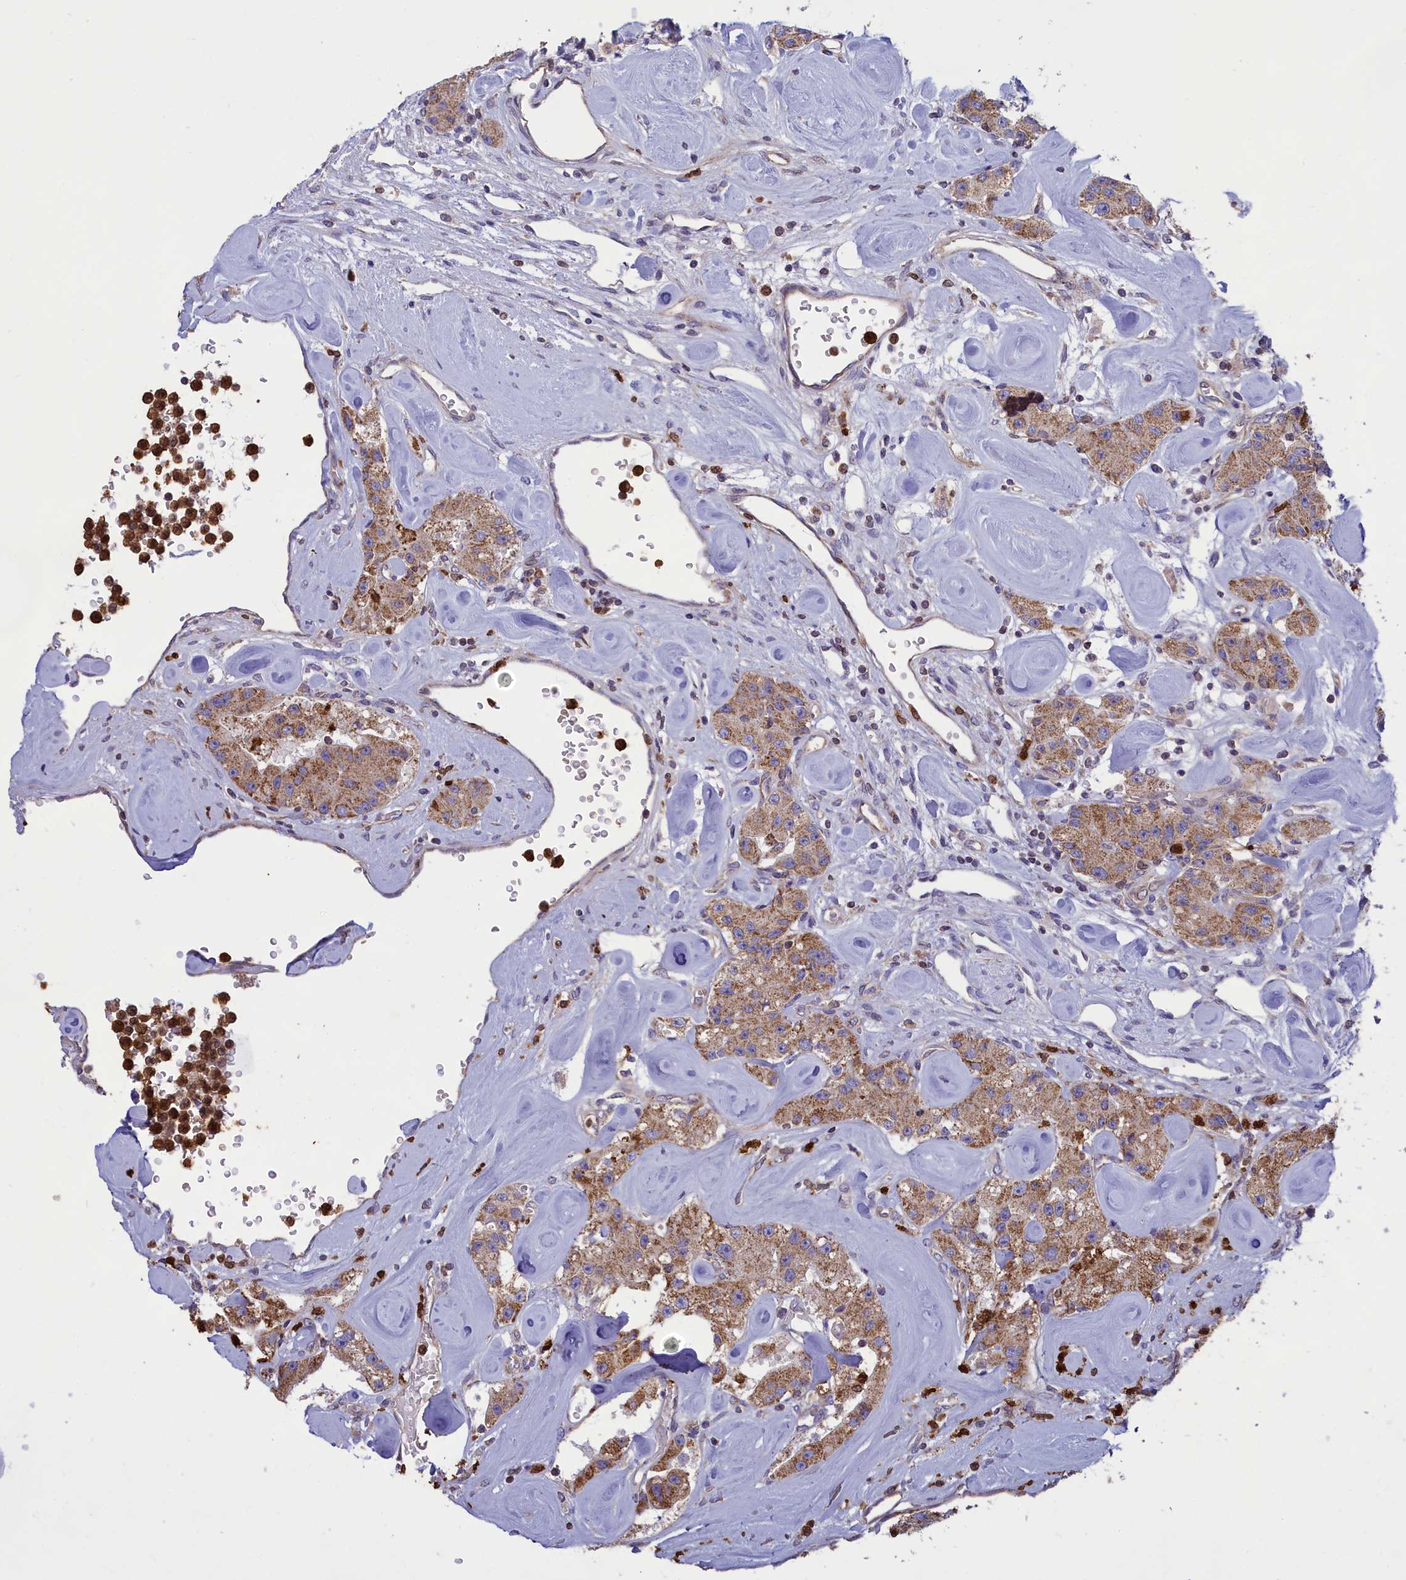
{"staining": {"intensity": "moderate", "quantity": ">75%", "location": "cytoplasmic/membranous"}, "tissue": "carcinoid", "cell_type": "Tumor cells", "image_type": "cancer", "snomed": [{"axis": "morphology", "description": "Carcinoid, malignant, NOS"}, {"axis": "topography", "description": "Pancreas"}], "caption": "Approximately >75% of tumor cells in human carcinoid exhibit moderate cytoplasmic/membranous protein staining as visualized by brown immunohistochemical staining.", "gene": "PKHD1L1", "patient": {"sex": "male", "age": 41}}